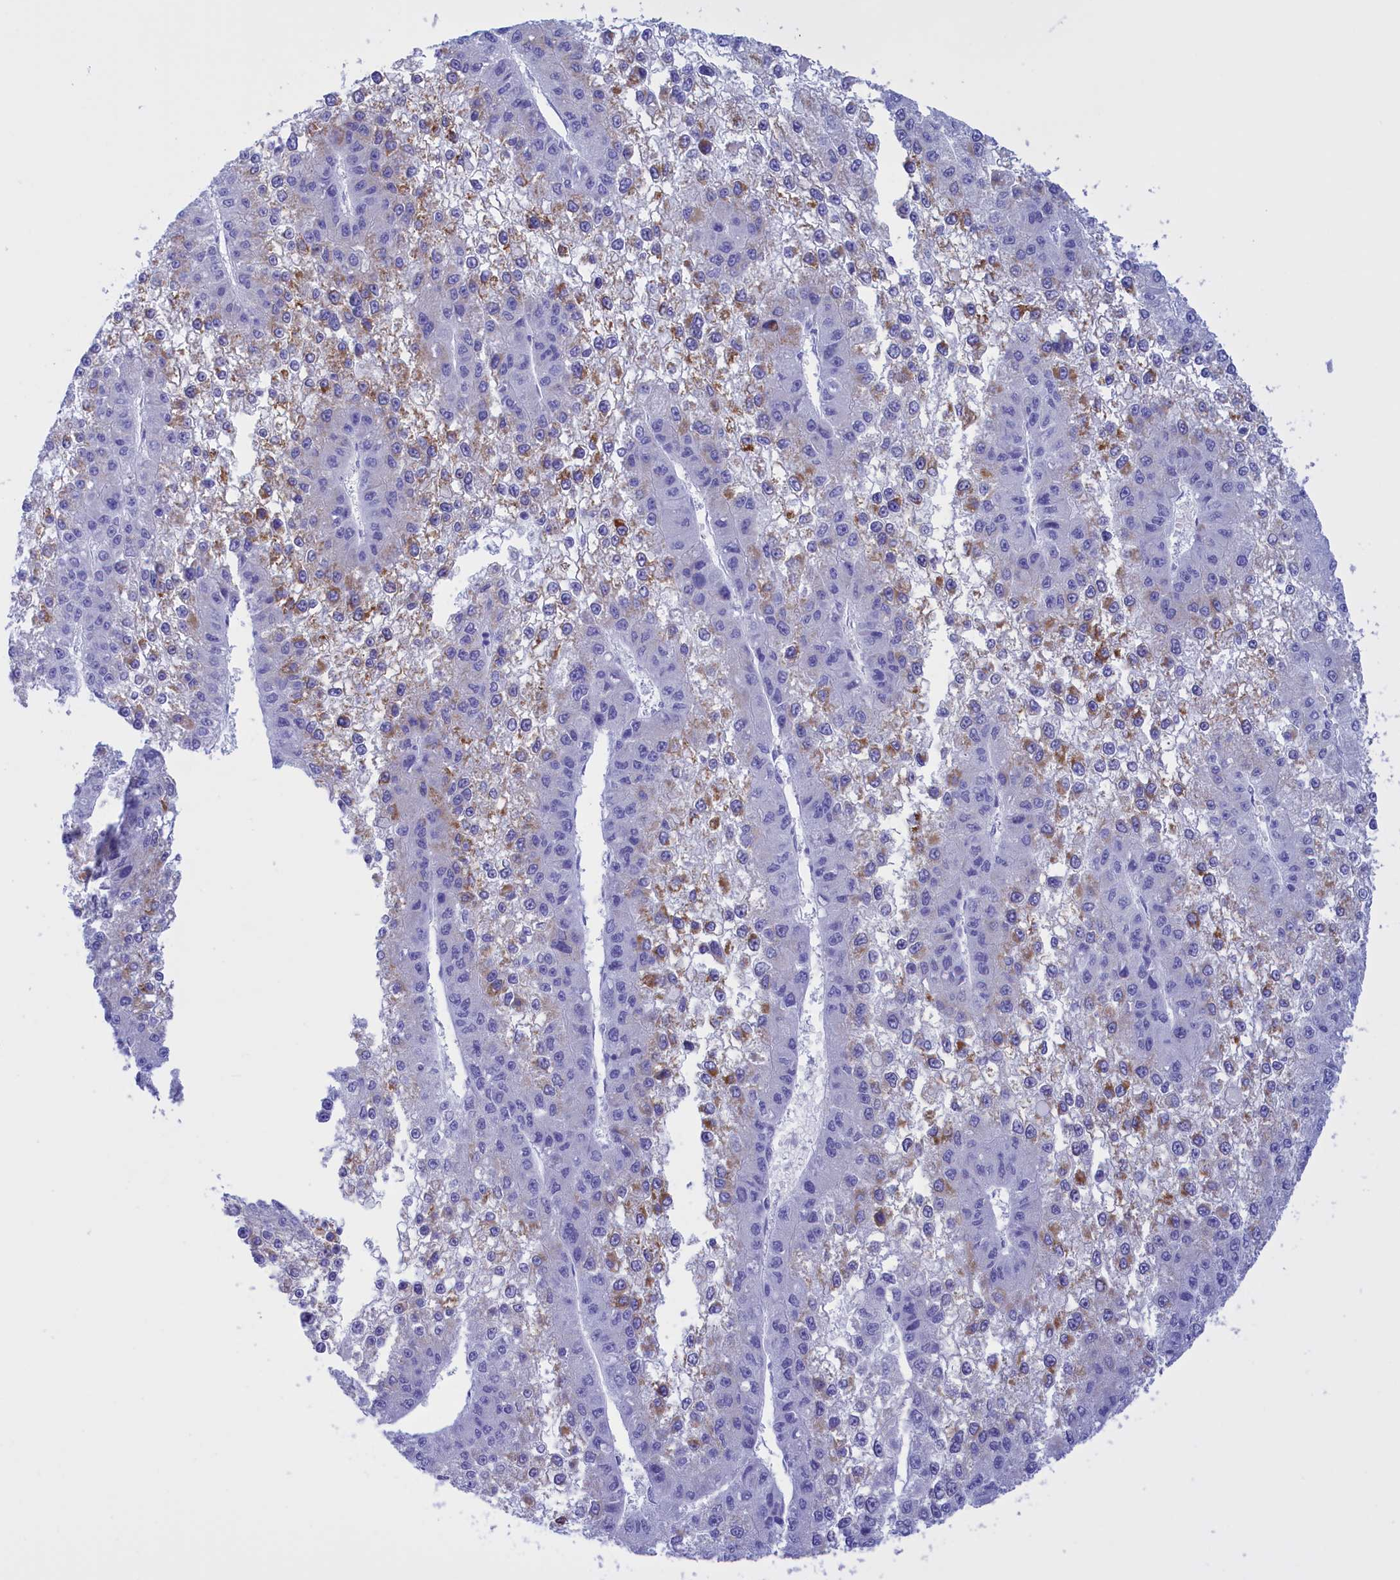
{"staining": {"intensity": "moderate", "quantity": "<25%", "location": "cytoplasmic/membranous"}, "tissue": "liver cancer", "cell_type": "Tumor cells", "image_type": "cancer", "snomed": [{"axis": "morphology", "description": "Carcinoma, Hepatocellular, NOS"}, {"axis": "topography", "description": "Liver"}], "caption": "Hepatocellular carcinoma (liver) stained for a protein (brown) demonstrates moderate cytoplasmic/membranous positive expression in about <25% of tumor cells.", "gene": "BRI3", "patient": {"sex": "female", "age": 73}}